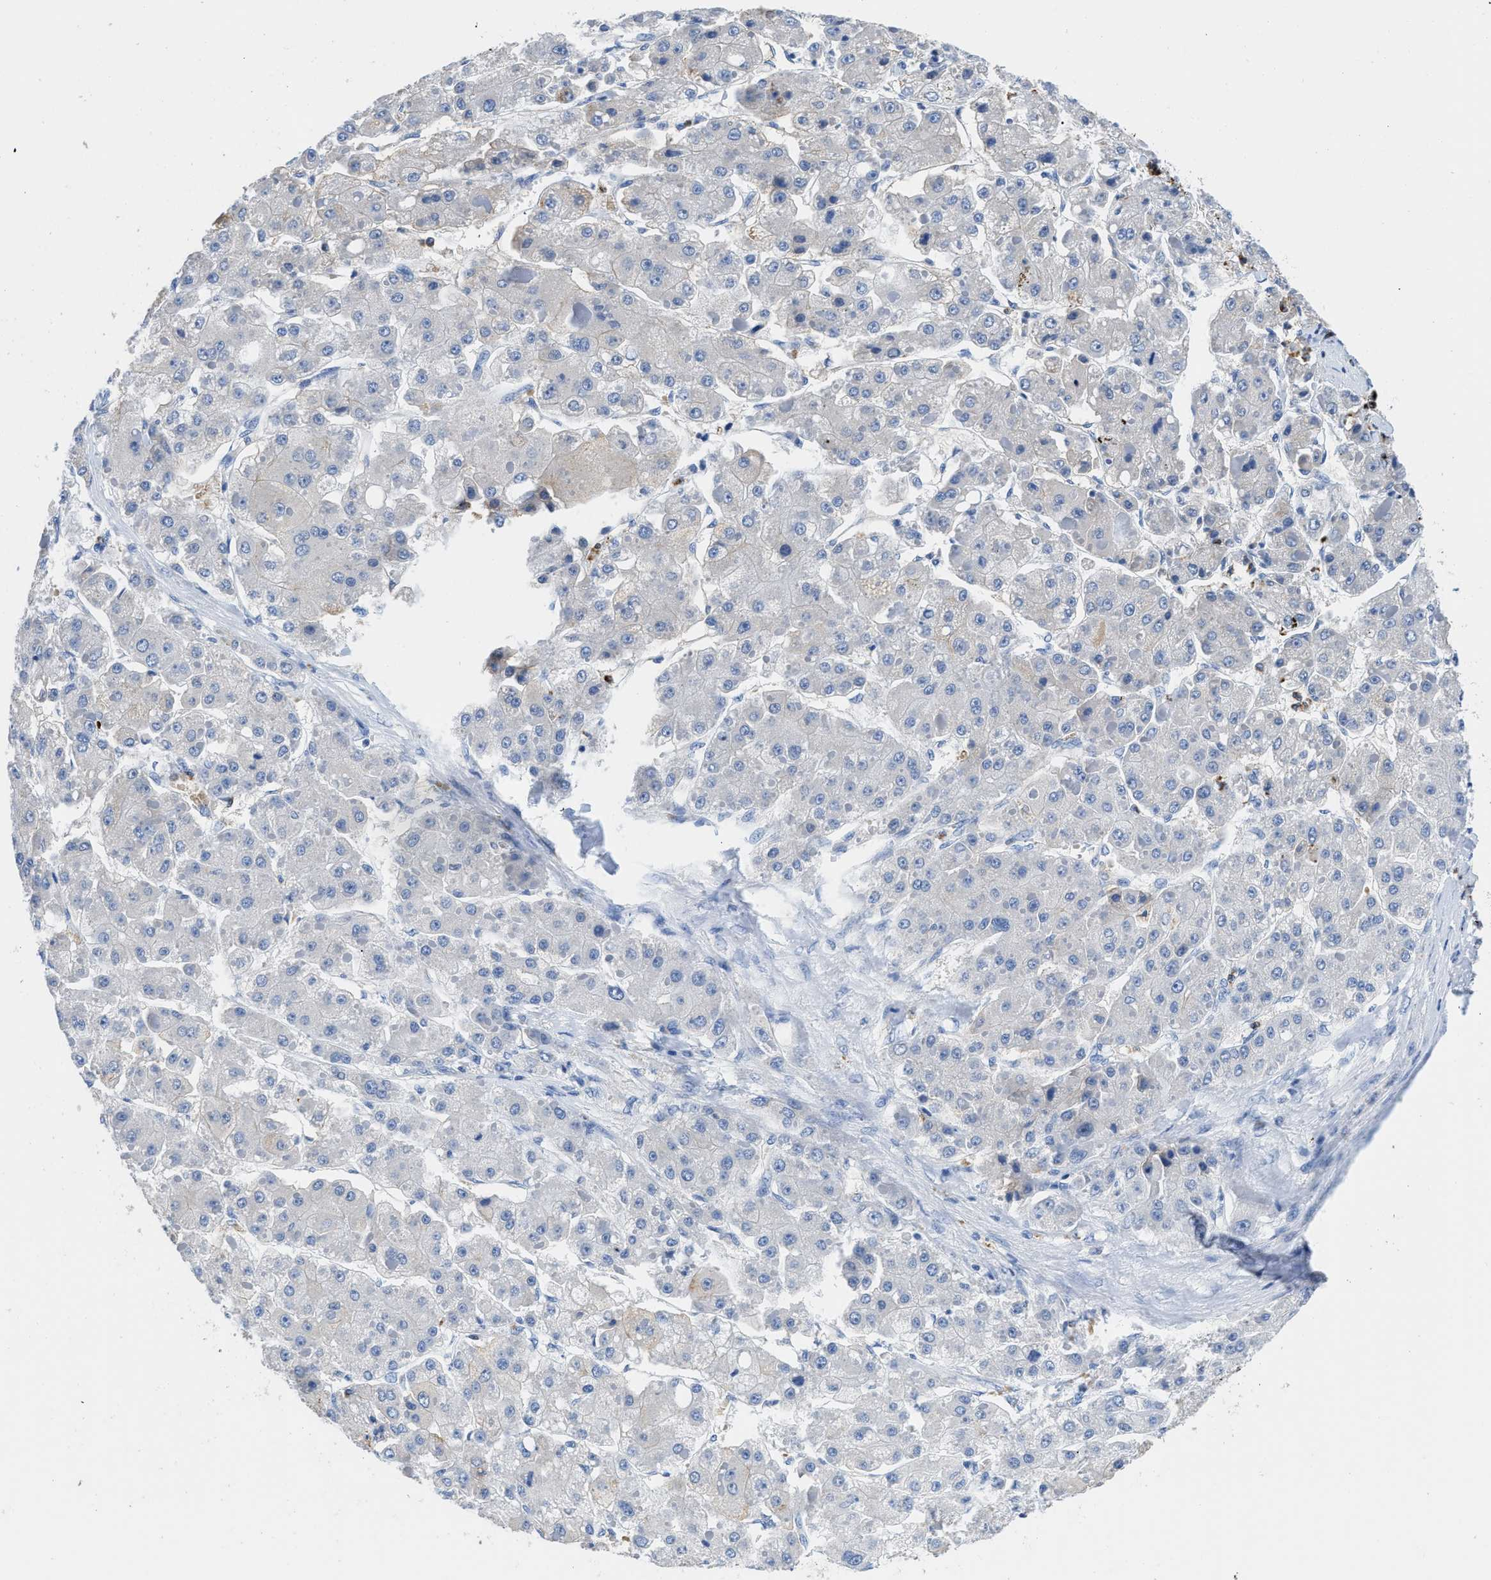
{"staining": {"intensity": "negative", "quantity": "none", "location": "none"}, "tissue": "liver cancer", "cell_type": "Tumor cells", "image_type": "cancer", "snomed": [{"axis": "morphology", "description": "Carcinoma, Hepatocellular, NOS"}, {"axis": "topography", "description": "Liver"}], "caption": "Immunohistochemistry micrograph of neoplastic tissue: human liver hepatocellular carcinoma stained with DAB demonstrates no significant protein staining in tumor cells. Brightfield microscopy of IHC stained with DAB (3,3'-diaminobenzidine) (brown) and hematoxylin (blue), captured at high magnification.", "gene": "NEB", "patient": {"sex": "female", "age": 73}}